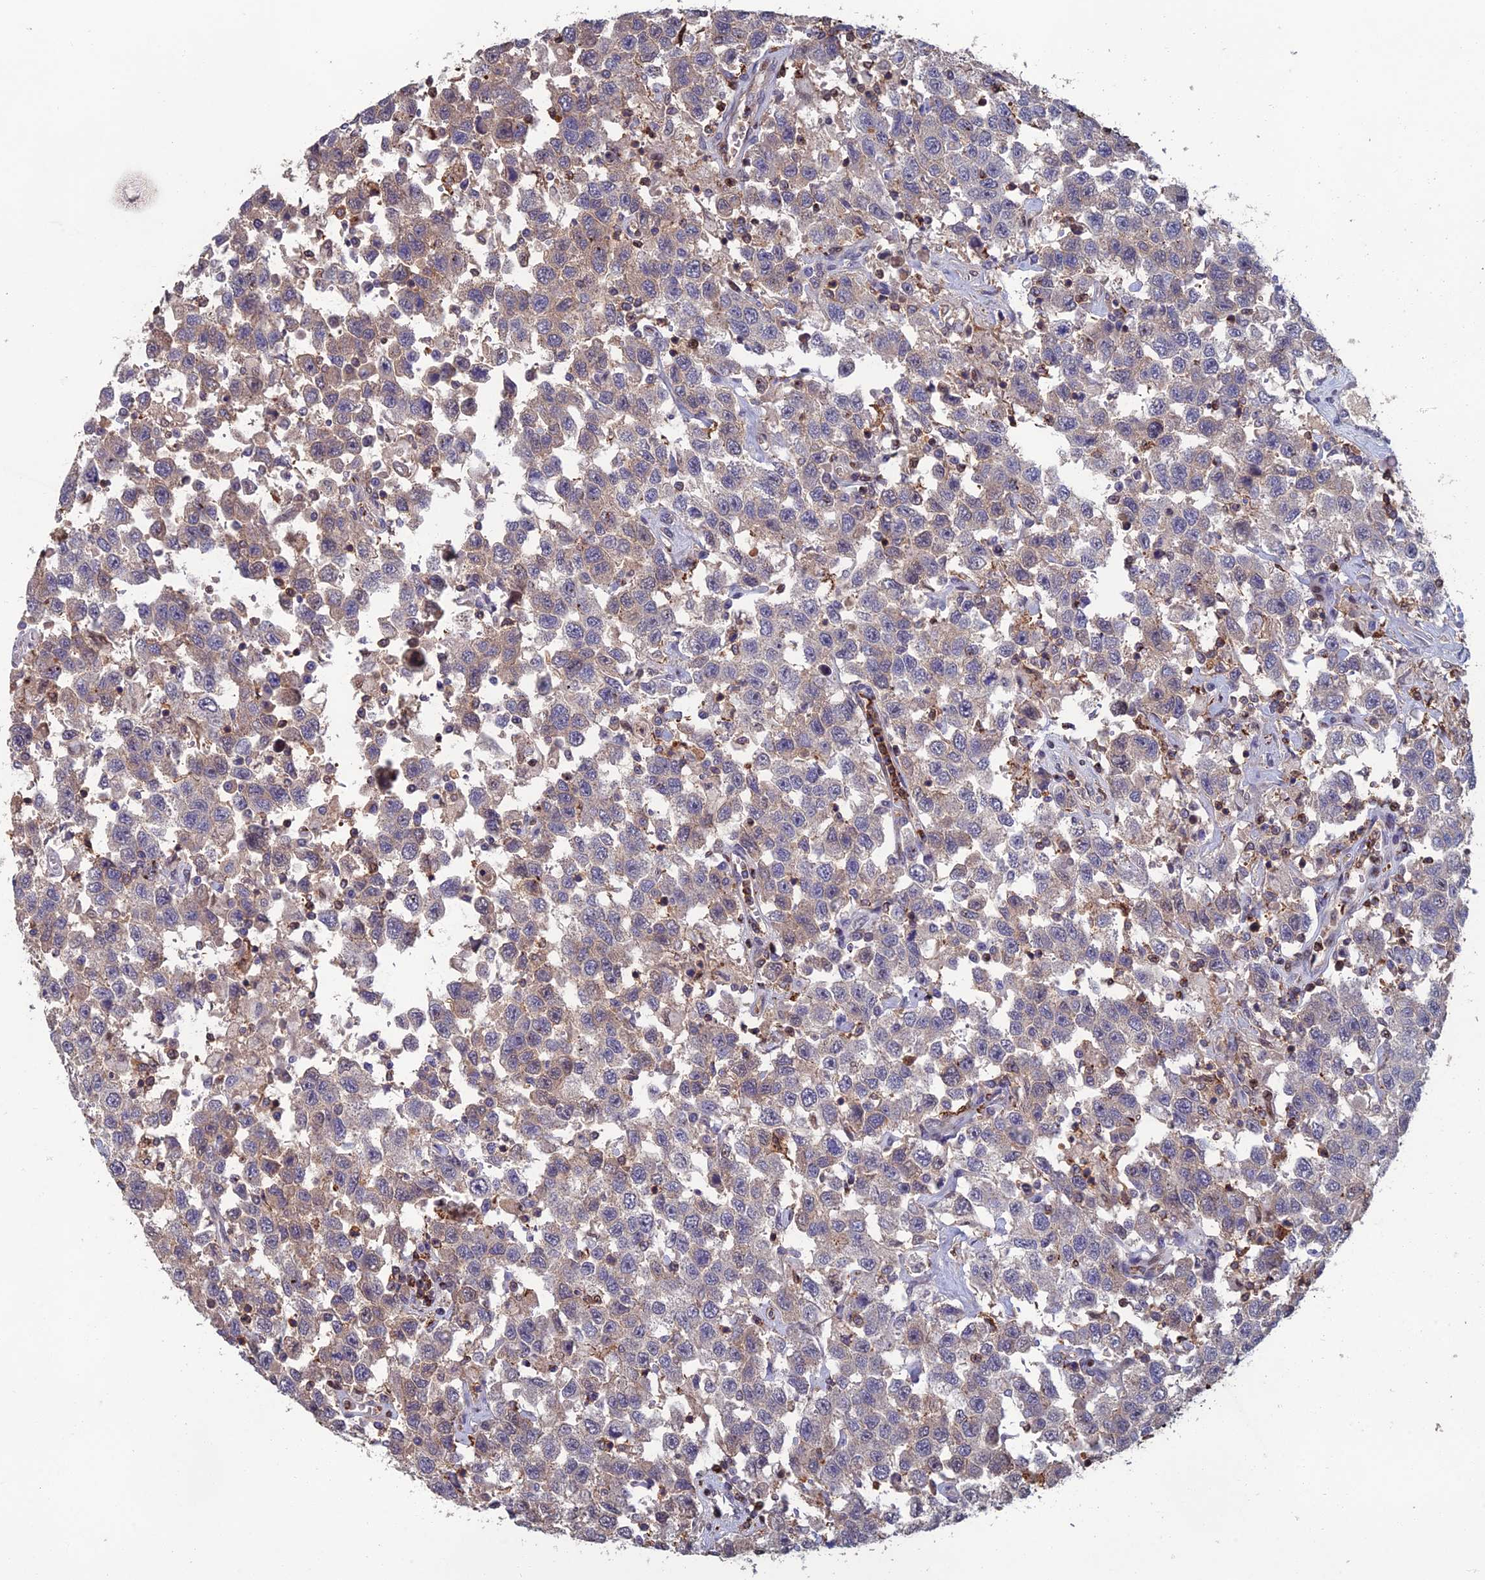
{"staining": {"intensity": "weak", "quantity": "25%-75%", "location": "cytoplasmic/membranous"}, "tissue": "testis cancer", "cell_type": "Tumor cells", "image_type": "cancer", "snomed": [{"axis": "morphology", "description": "Seminoma, NOS"}, {"axis": "topography", "description": "Testis"}], "caption": "This image reveals immunohistochemistry staining of human testis seminoma, with low weak cytoplasmic/membranous expression in about 25%-75% of tumor cells.", "gene": "C15orf62", "patient": {"sex": "male", "age": 41}}